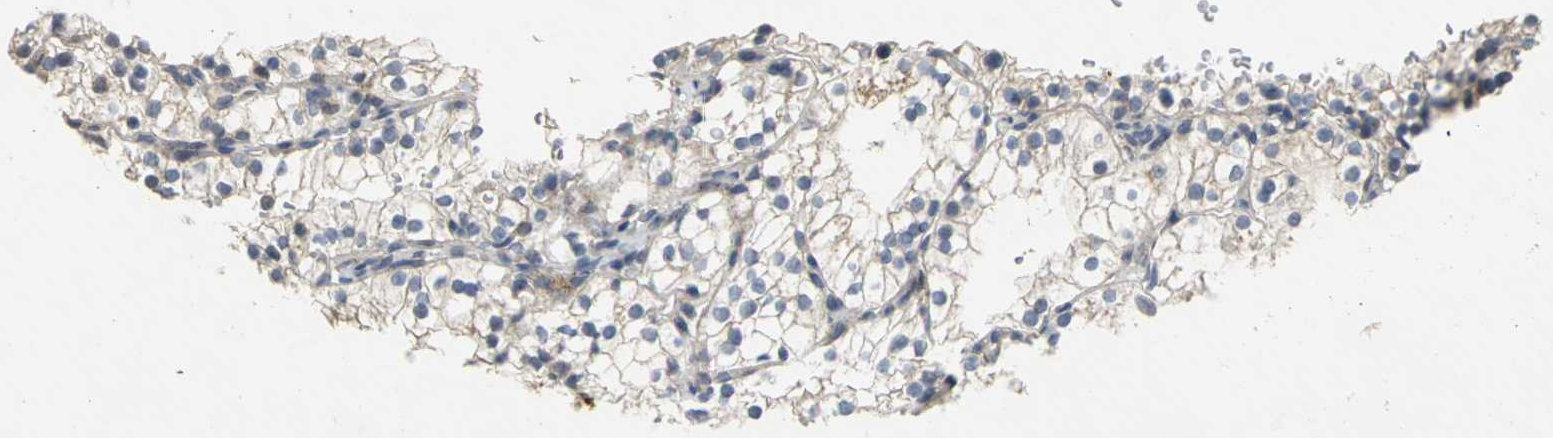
{"staining": {"intensity": "weak", "quantity": "<25%", "location": "cytoplasmic/membranous"}, "tissue": "renal cancer", "cell_type": "Tumor cells", "image_type": "cancer", "snomed": [{"axis": "morphology", "description": "Adenocarcinoma, NOS"}, {"axis": "topography", "description": "Kidney"}], "caption": "This is an immunohistochemistry image of renal cancer (adenocarcinoma). There is no expression in tumor cells.", "gene": "SPPL2B", "patient": {"sex": "female", "age": 41}}